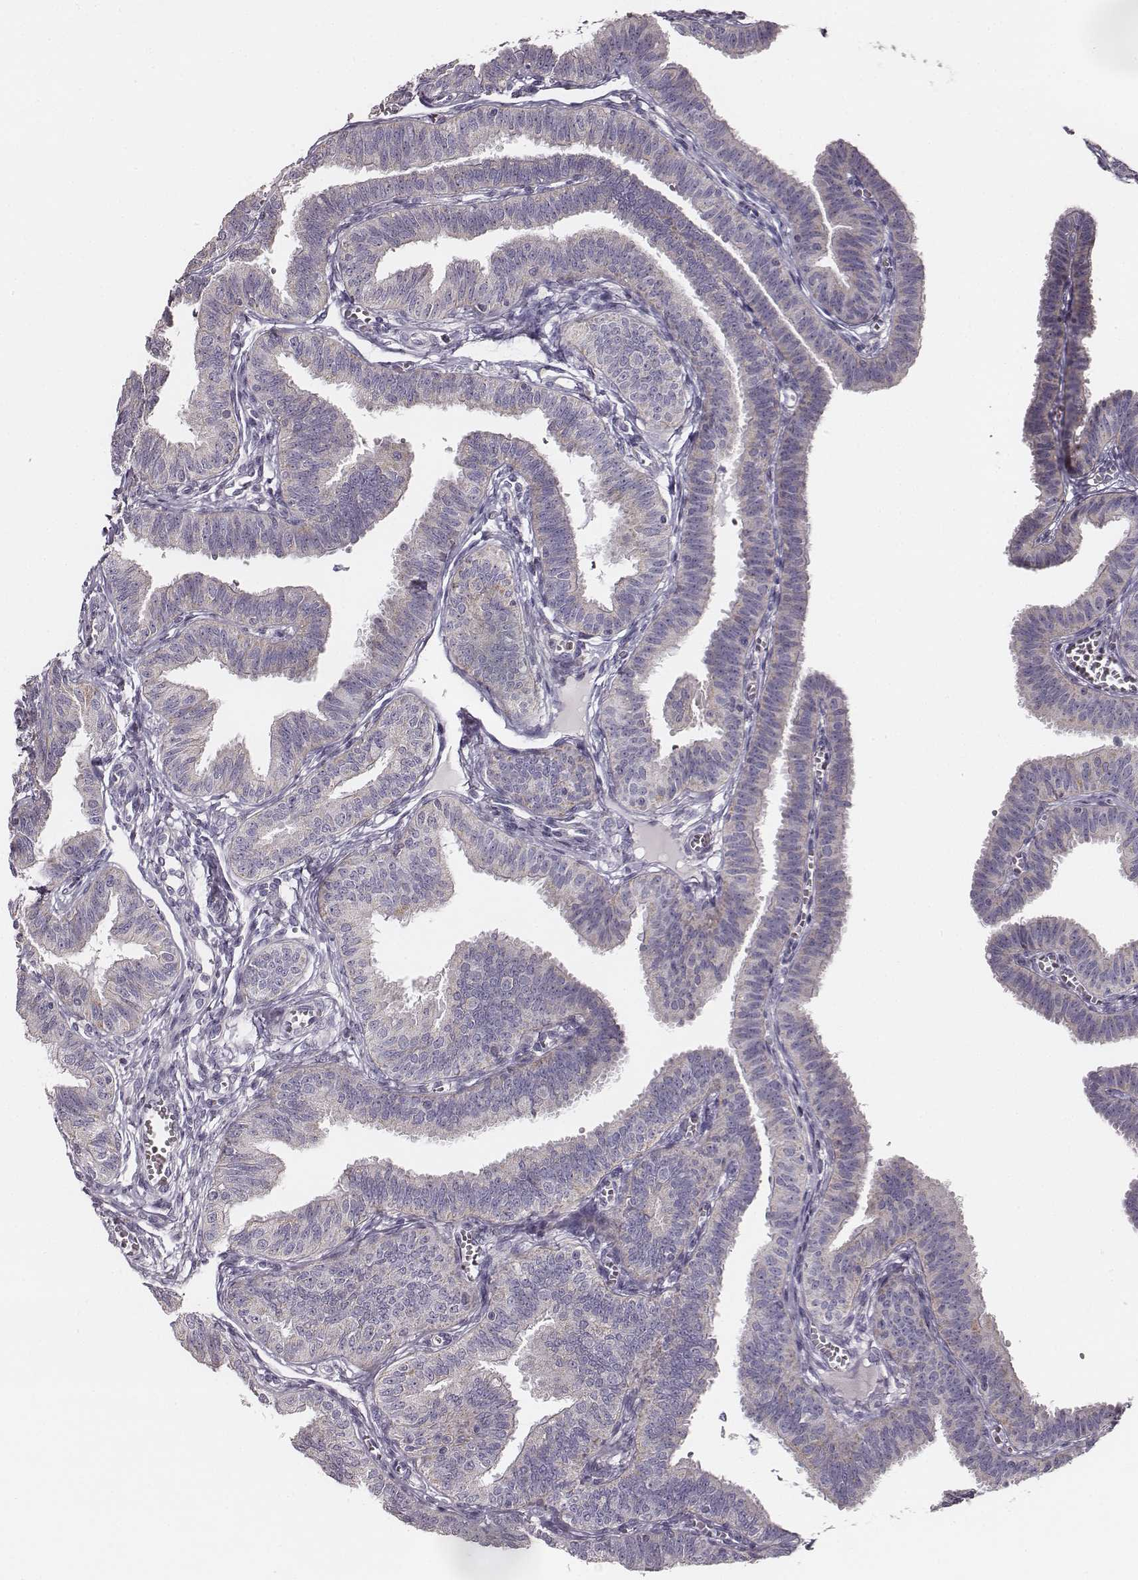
{"staining": {"intensity": "negative", "quantity": "none", "location": "none"}, "tissue": "fallopian tube", "cell_type": "Glandular cells", "image_type": "normal", "snomed": [{"axis": "morphology", "description": "Normal tissue, NOS"}, {"axis": "topography", "description": "Fallopian tube"}], "caption": "Histopathology image shows no significant protein staining in glandular cells of benign fallopian tube.", "gene": "UBL4B", "patient": {"sex": "female", "age": 25}}